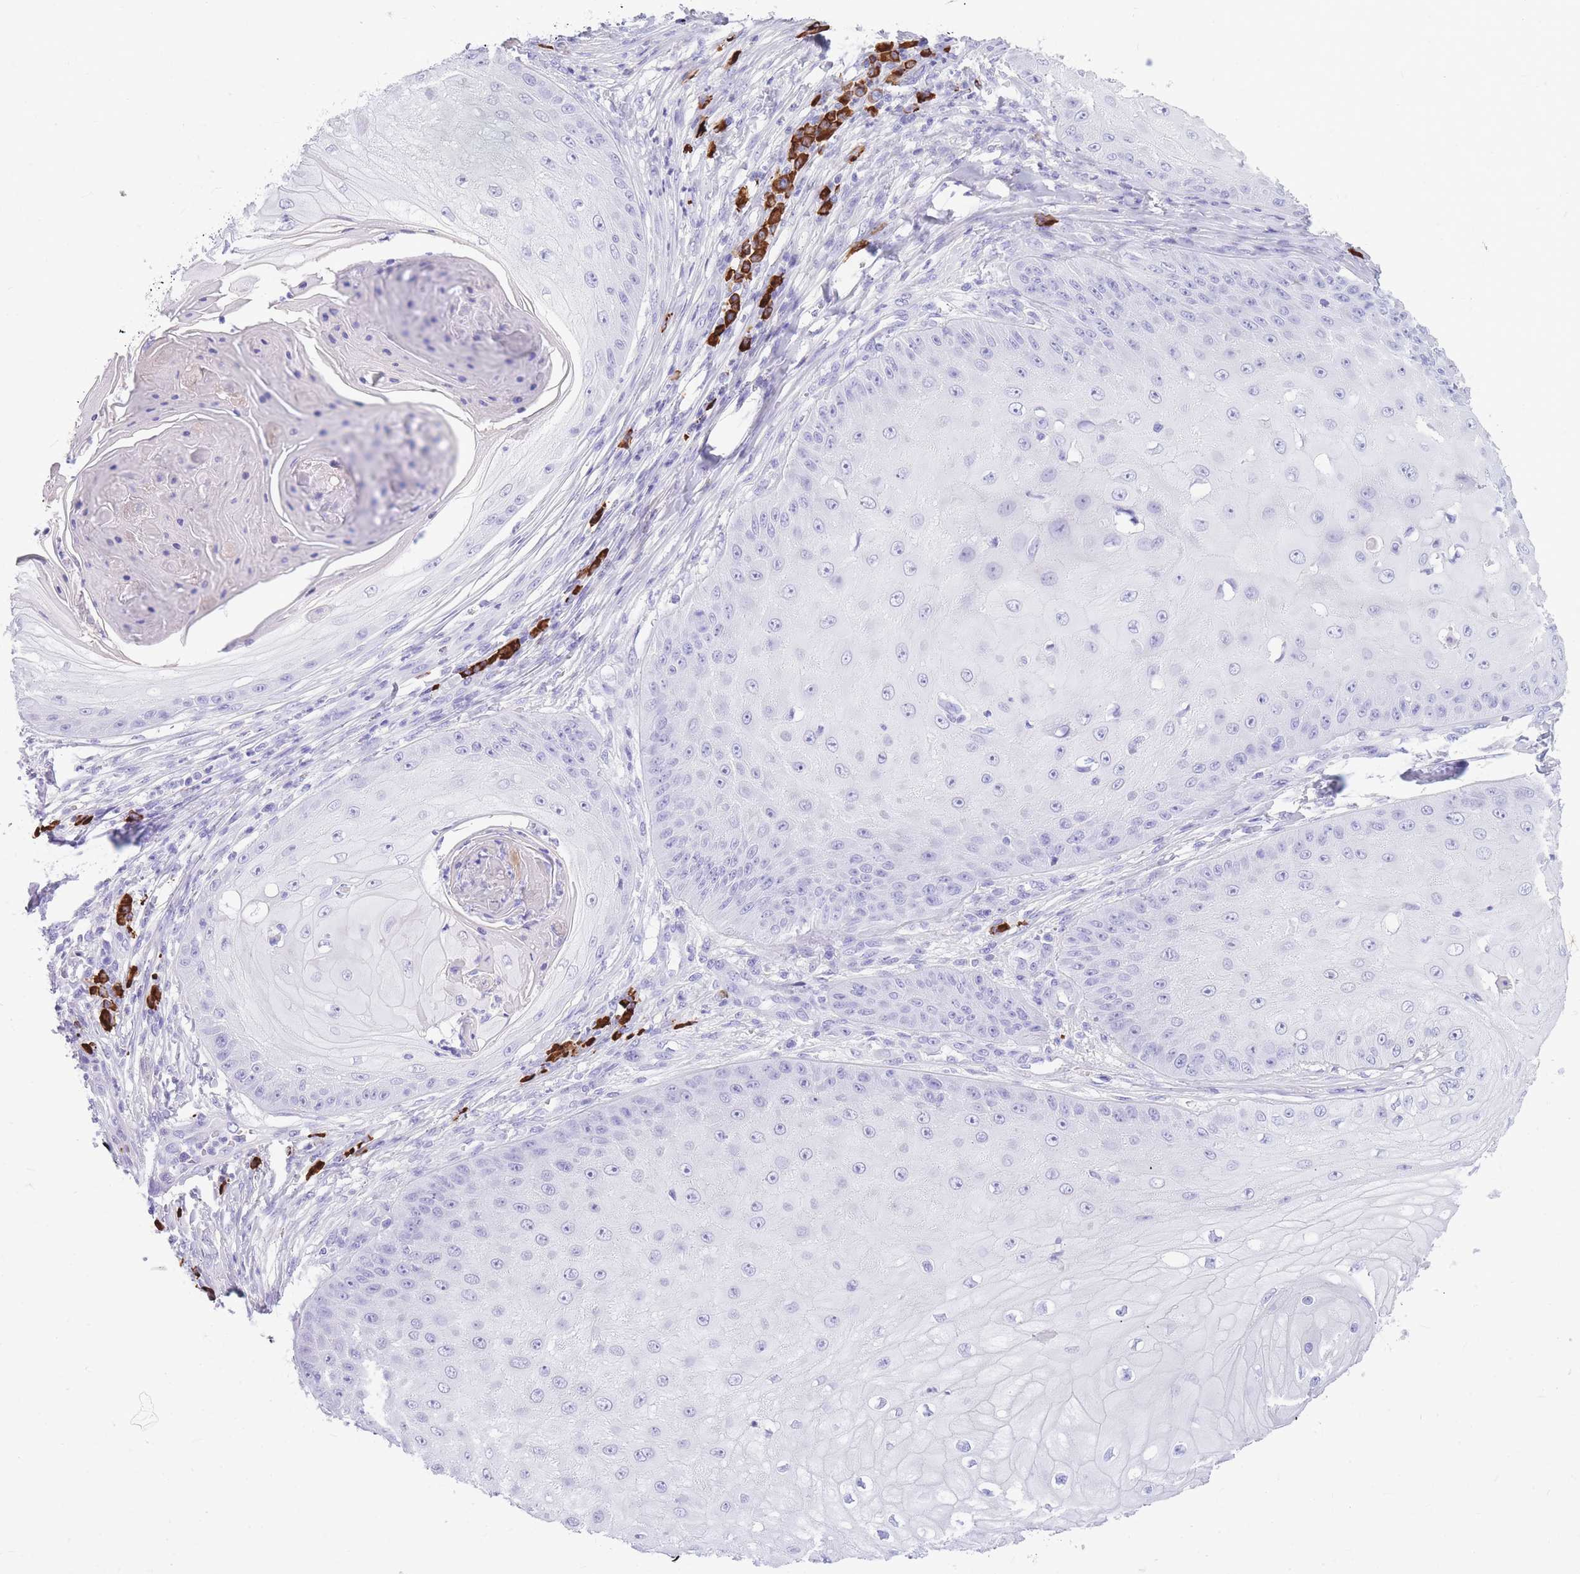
{"staining": {"intensity": "negative", "quantity": "none", "location": "none"}, "tissue": "skin cancer", "cell_type": "Tumor cells", "image_type": "cancer", "snomed": [{"axis": "morphology", "description": "Squamous cell carcinoma, NOS"}, {"axis": "topography", "description": "Skin"}], "caption": "The immunohistochemistry micrograph has no significant staining in tumor cells of skin squamous cell carcinoma tissue.", "gene": "ZFP62", "patient": {"sex": "male", "age": 70}}